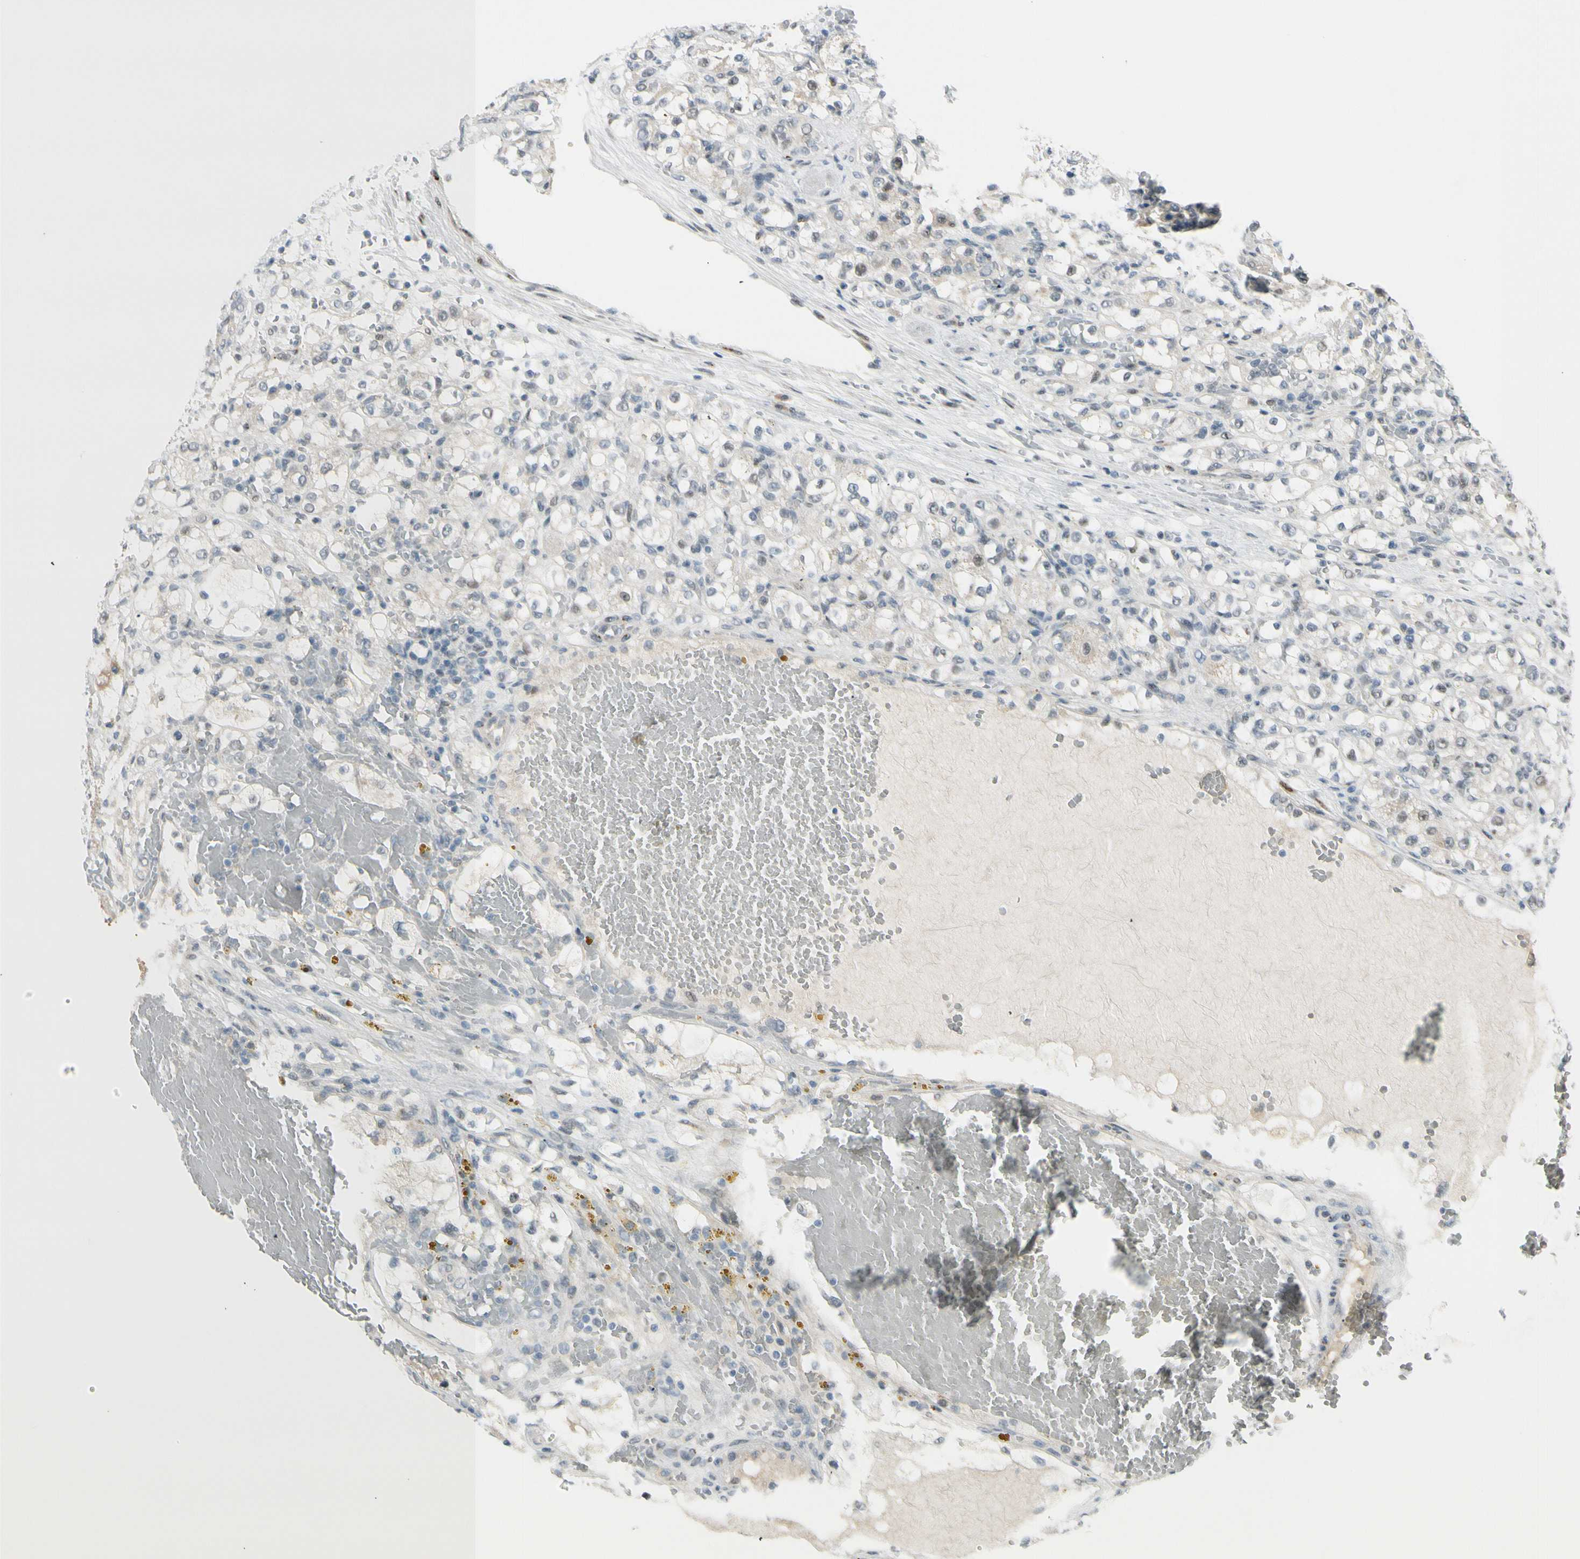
{"staining": {"intensity": "negative", "quantity": "none", "location": "none"}, "tissue": "renal cancer", "cell_type": "Tumor cells", "image_type": "cancer", "snomed": [{"axis": "morphology", "description": "Normal tissue, NOS"}, {"axis": "morphology", "description": "Adenocarcinoma, NOS"}, {"axis": "topography", "description": "Kidney"}], "caption": "IHC of renal adenocarcinoma reveals no staining in tumor cells.", "gene": "B4GALNT1", "patient": {"sex": "male", "age": 61}}